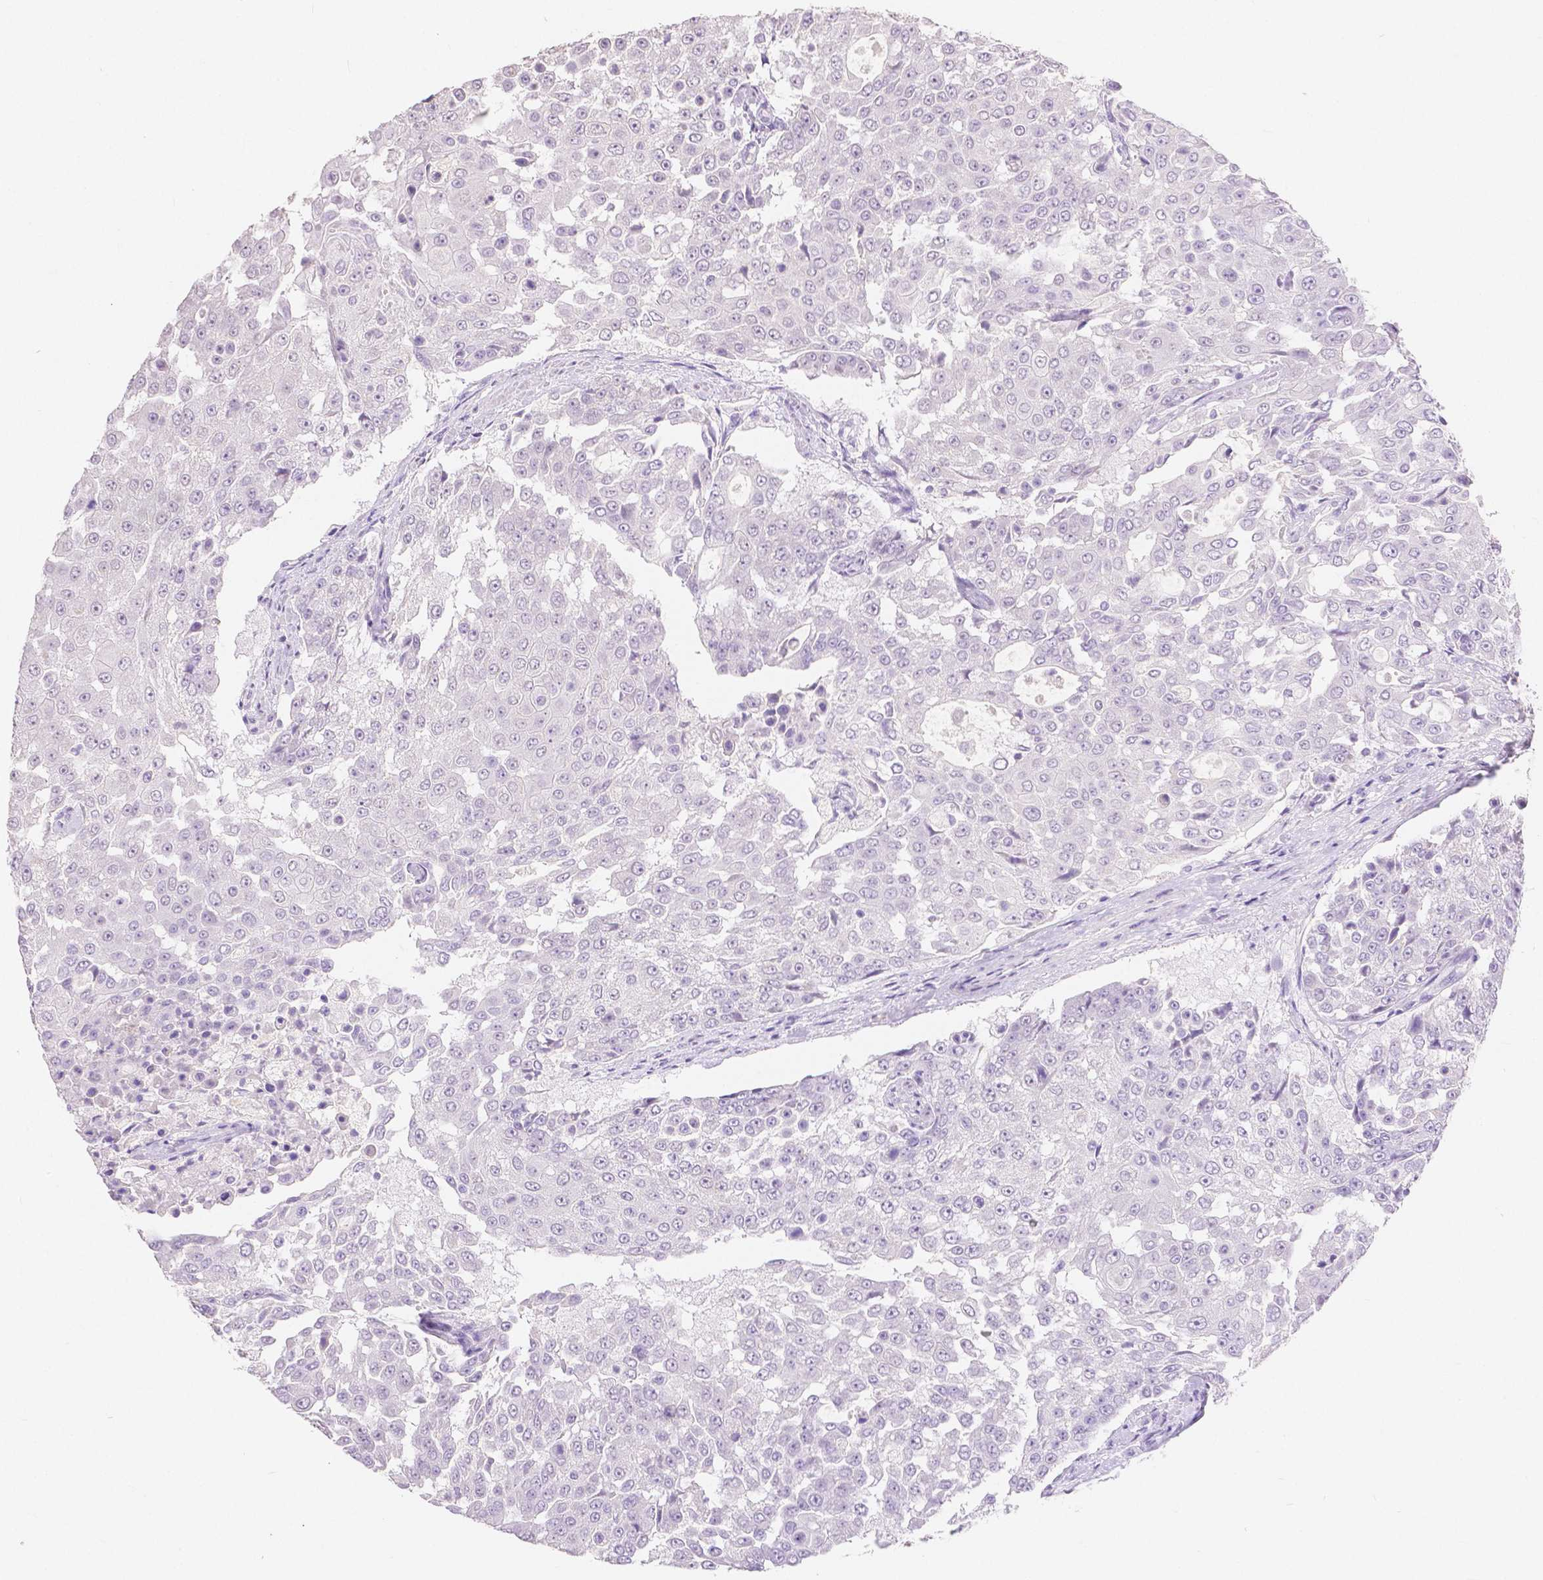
{"staining": {"intensity": "negative", "quantity": "none", "location": "none"}, "tissue": "urothelial cancer", "cell_type": "Tumor cells", "image_type": "cancer", "snomed": [{"axis": "morphology", "description": "Urothelial carcinoma, High grade"}, {"axis": "topography", "description": "Urinary bladder"}], "caption": "The immunohistochemistry (IHC) image has no significant positivity in tumor cells of urothelial cancer tissue.", "gene": "HNF1B", "patient": {"sex": "female", "age": 63}}